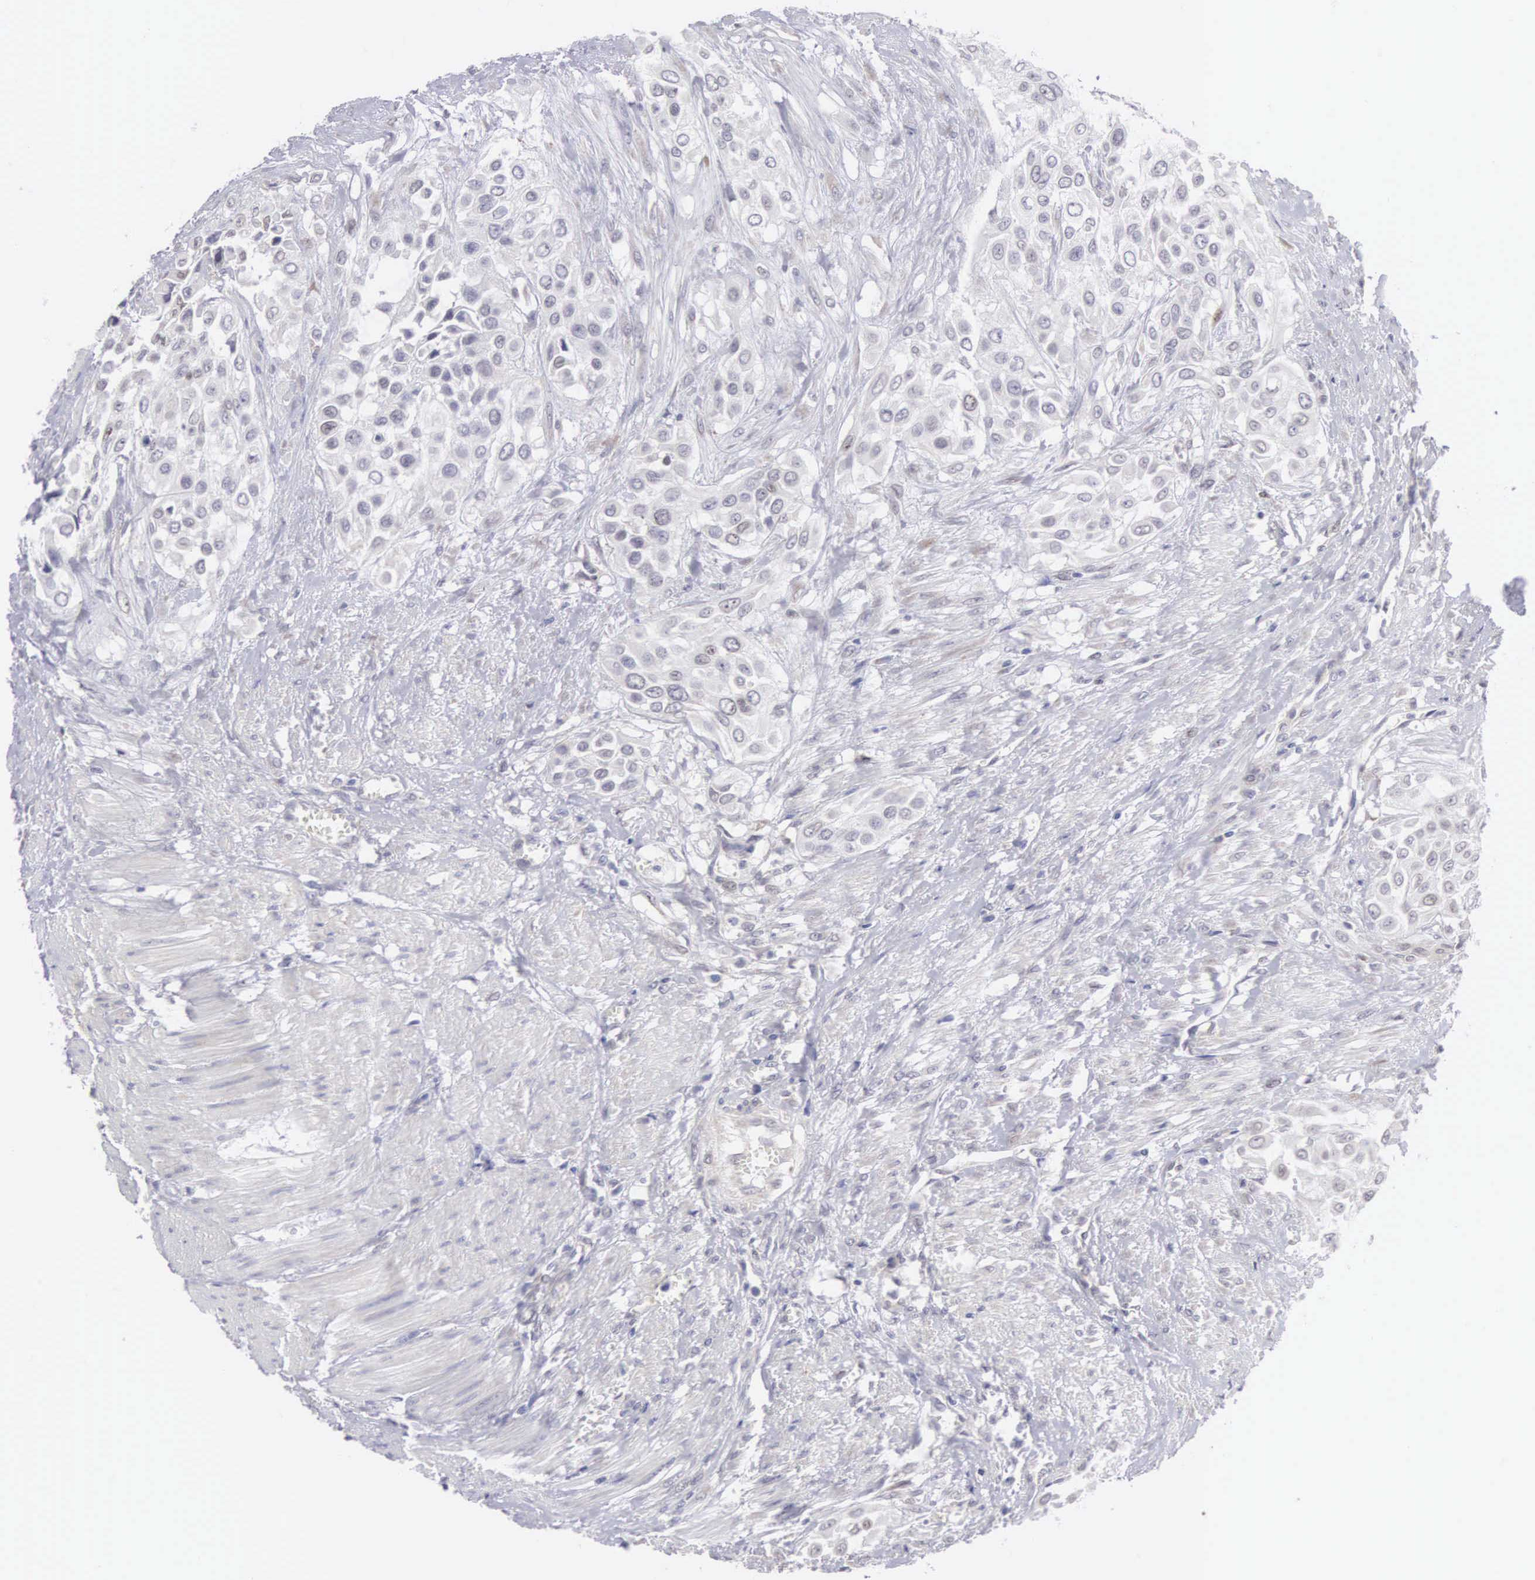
{"staining": {"intensity": "negative", "quantity": "none", "location": "none"}, "tissue": "urothelial cancer", "cell_type": "Tumor cells", "image_type": "cancer", "snomed": [{"axis": "morphology", "description": "Urothelial carcinoma, High grade"}, {"axis": "topography", "description": "Urinary bladder"}], "caption": "High-grade urothelial carcinoma was stained to show a protein in brown. There is no significant staining in tumor cells.", "gene": "SOX11", "patient": {"sex": "male", "age": 57}}